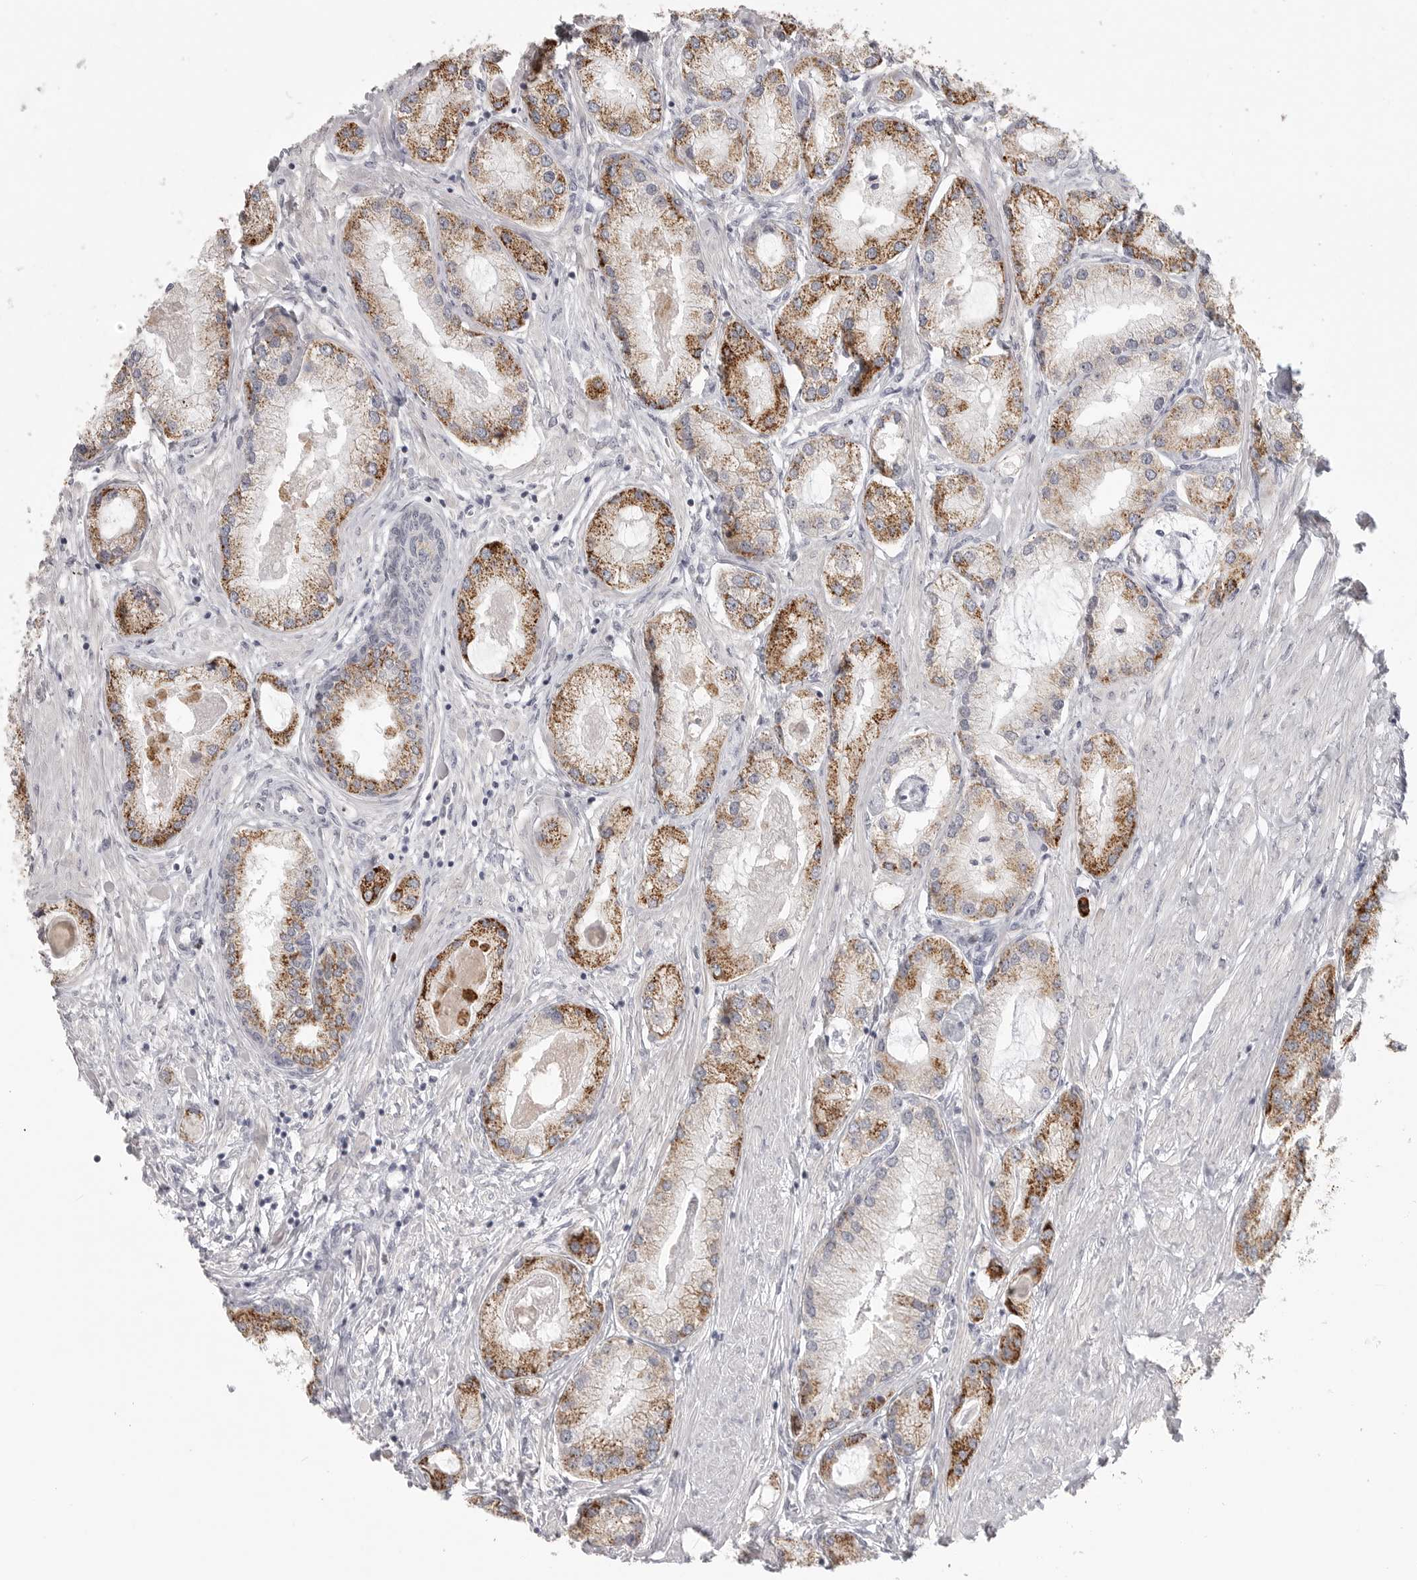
{"staining": {"intensity": "moderate", "quantity": ">75%", "location": "cytoplasmic/membranous"}, "tissue": "prostate cancer", "cell_type": "Tumor cells", "image_type": "cancer", "snomed": [{"axis": "morphology", "description": "Adenocarcinoma, Low grade"}, {"axis": "topography", "description": "Prostate"}], "caption": "DAB immunohistochemical staining of human prostate cancer exhibits moderate cytoplasmic/membranous protein positivity in approximately >75% of tumor cells.", "gene": "HMGCS2", "patient": {"sex": "male", "age": 62}}